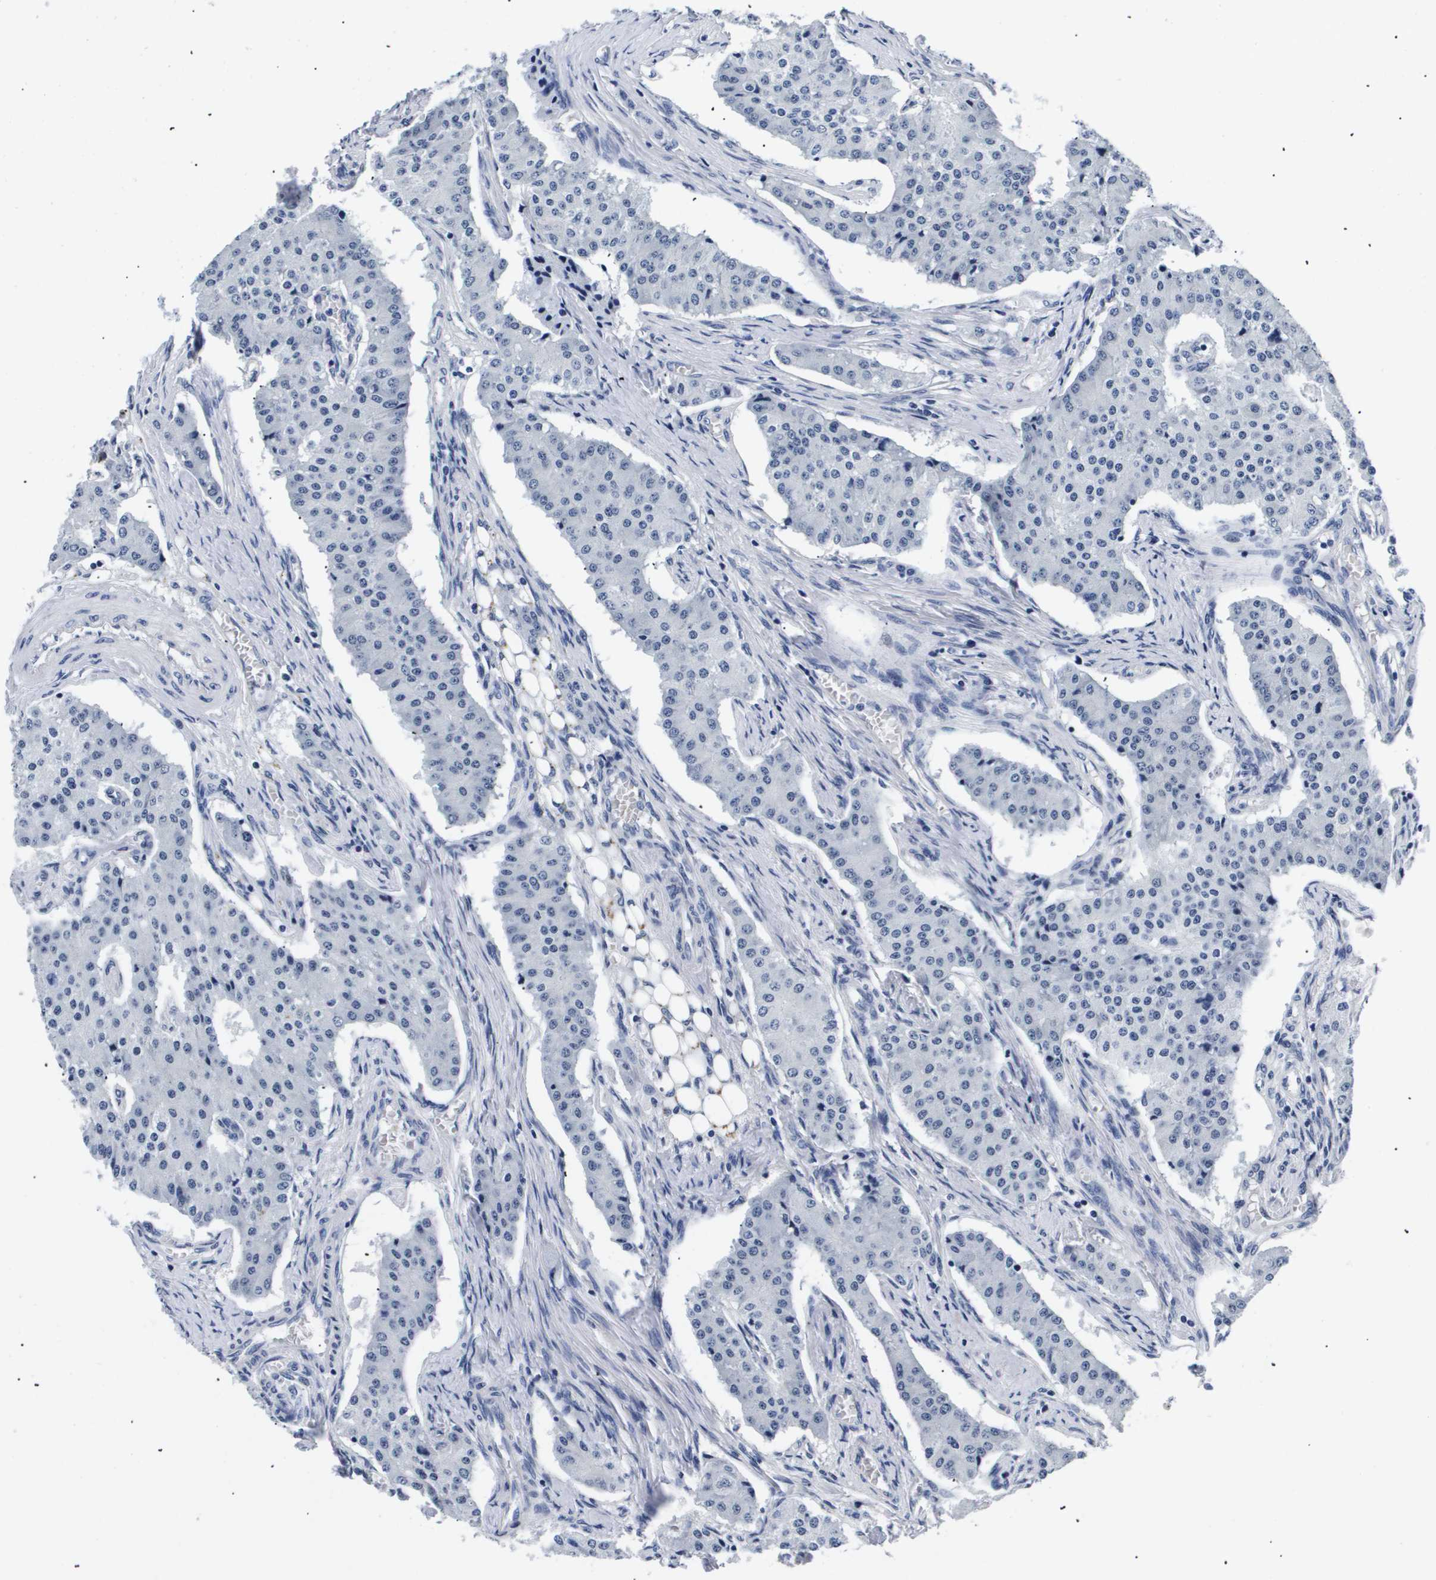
{"staining": {"intensity": "negative", "quantity": "none", "location": "none"}, "tissue": "carcinoid", "cell_type": "Tumor cells", "image_type": "cancer", "snomed": [{"axis": "morphology", "description": "Carcinoid, malignant, NOS"}, {"axis": "topography", "description": "Colon"}], "caption": "The IHC image has no significant positivity in tumor cells of carcinoid tissue. (DAB (3,3'-diaminobenzidine) IHC, high magnification).", "gene": "ATP6V0A4", "patient": {"sex": "female", "age": 52}}